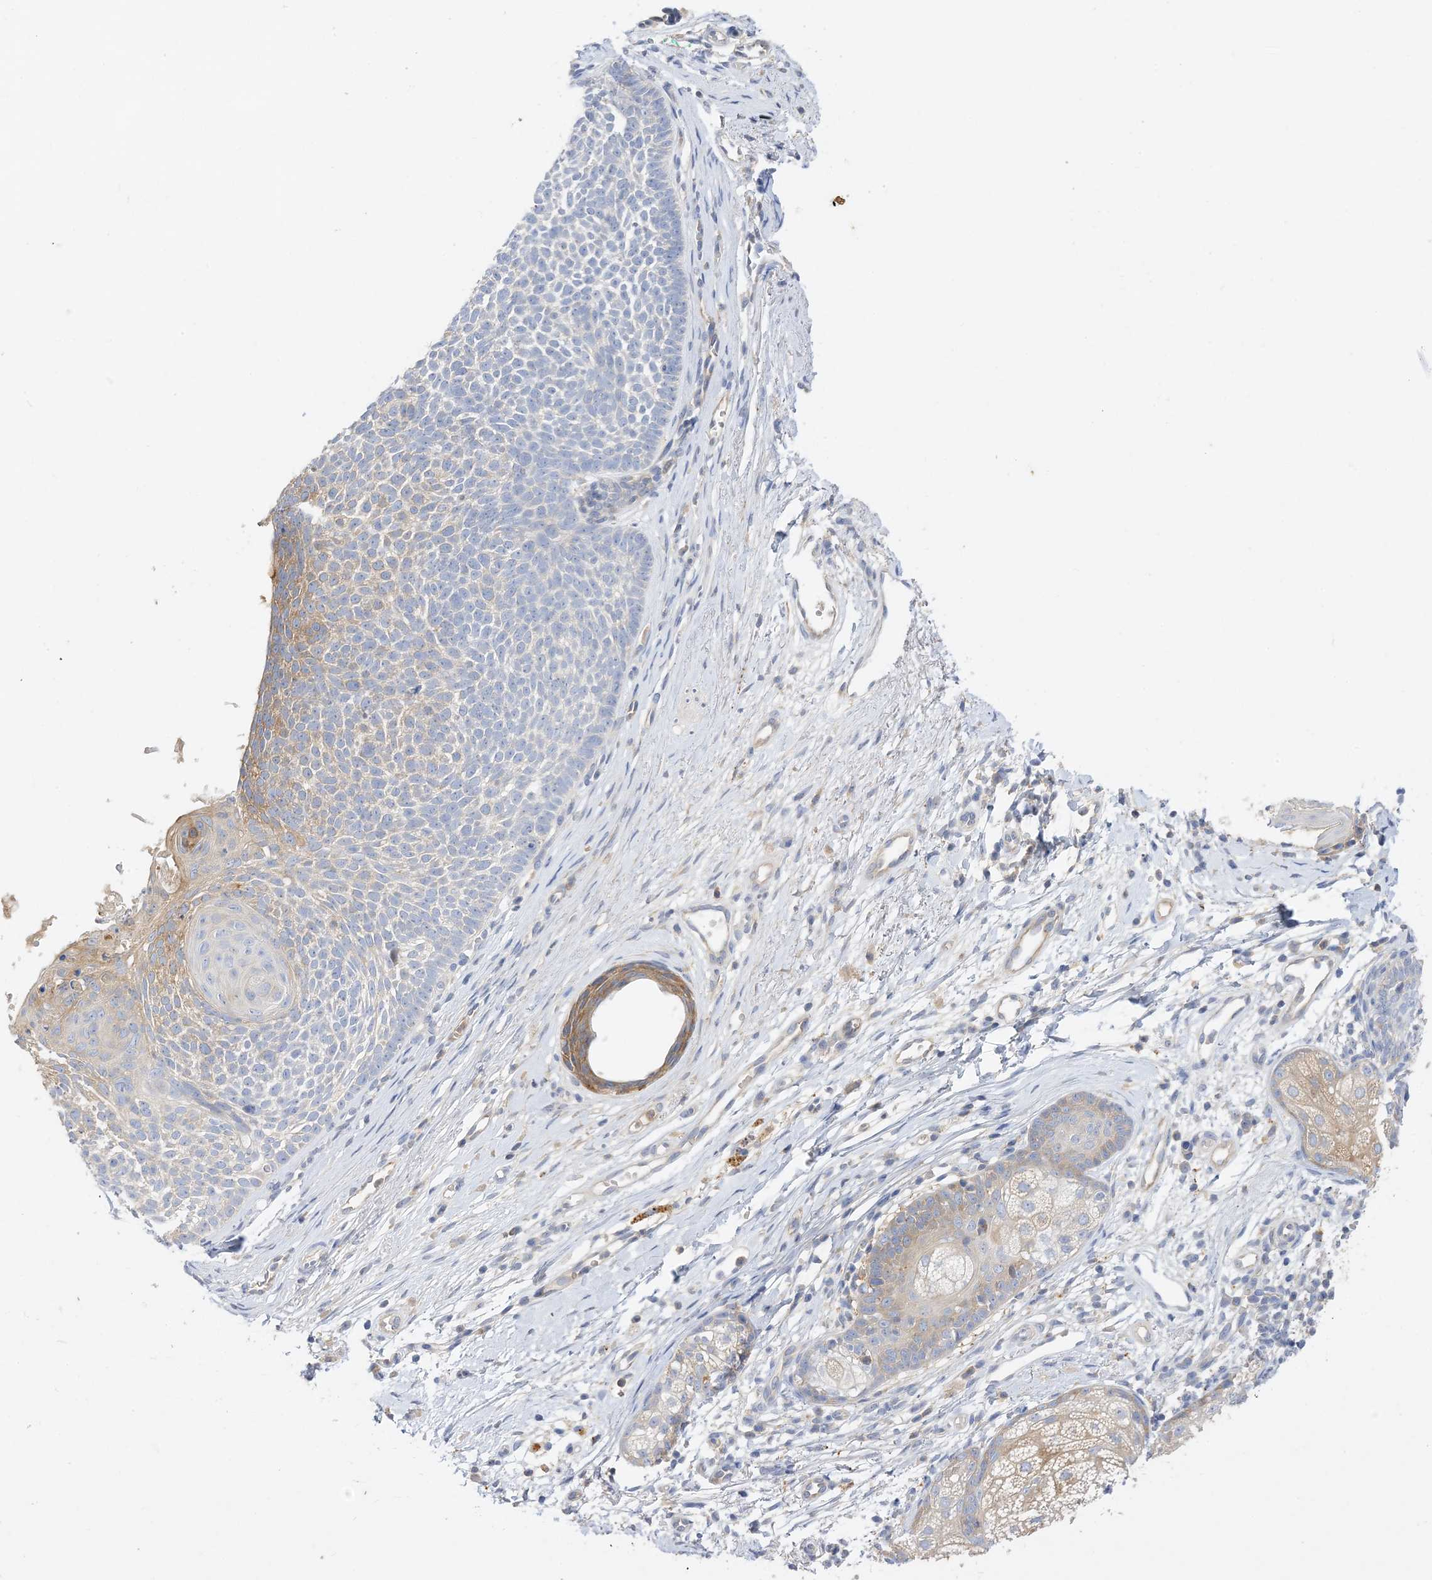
{"staining": {"intensity": "moderate", "quantity": "<25%", "location": "cytoplasmic/membranous"}, "tissue": "skin cancer", "cell_type": "Tumor cells", "image_type": "cancer", "snomed": [{"axis": "morphology", "description": "Basal cell carcinoma"}, {"axis": "topography", "description": "Skin"}], "caption": "High-power microscopy captured an IHC micrograph of skin basal cell carcinoma, revealing moderate cytoplasmic/membranous positivity in approximately <25% of tumor cells.", "gene": "ARV1", "patient": {"sex": "female", "age": 81}}